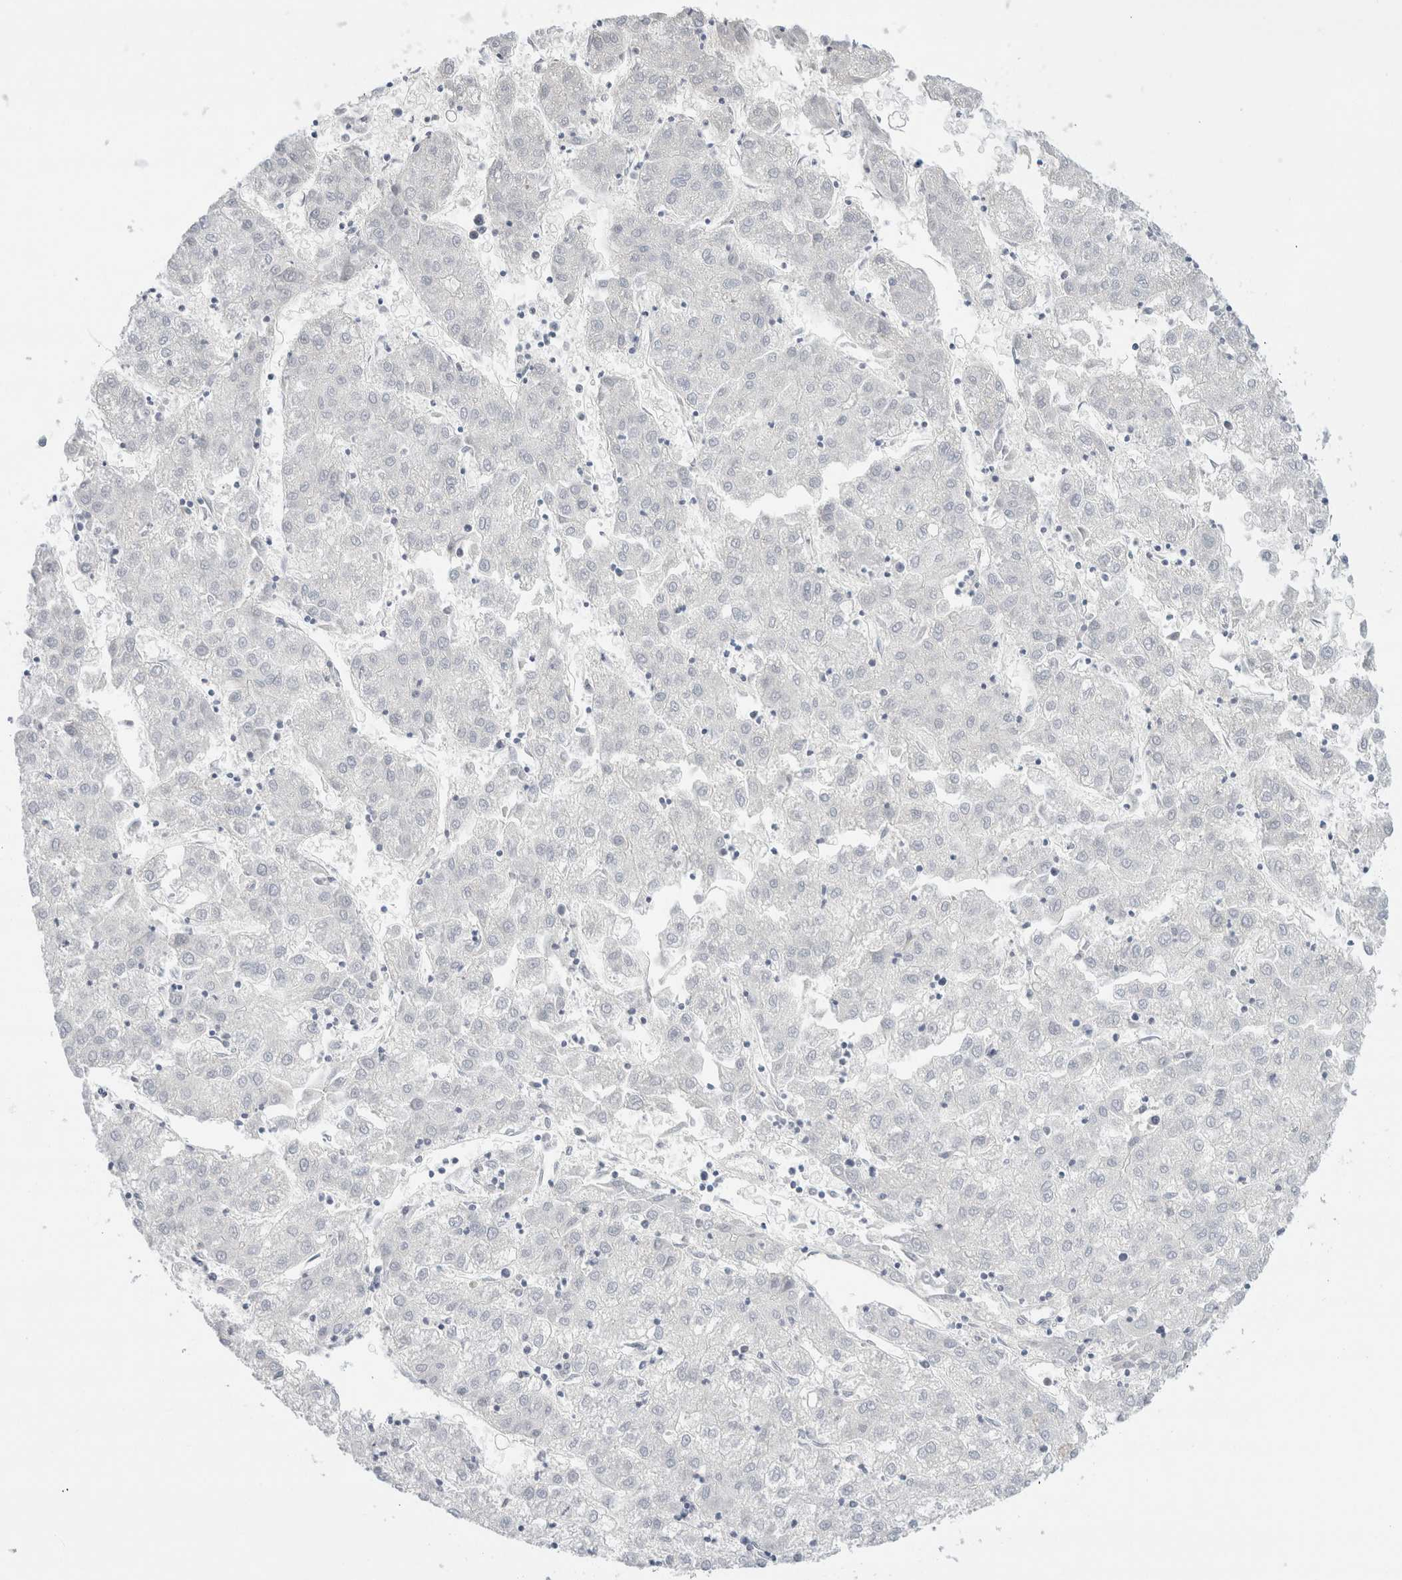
{"staining": {"intensity": "negative", "quantity": "none", "location": "none"}, "tissue": "liver cancer", "cell_type": "Tumor cells", "image_type": "cancer", "snomed": [{"axis": "morphology", "description": "Carcinoma, Hepatocellular, NOS"}, {"axis": "topography", "description": "Liver"}], "caption": "Hepatocellular carcinoma (liver) was stained to show a protein in brown. There is no significant expression in tumor cells.", "gene": "GADD45G", "patient": {"sex": "male", "age": 72}}